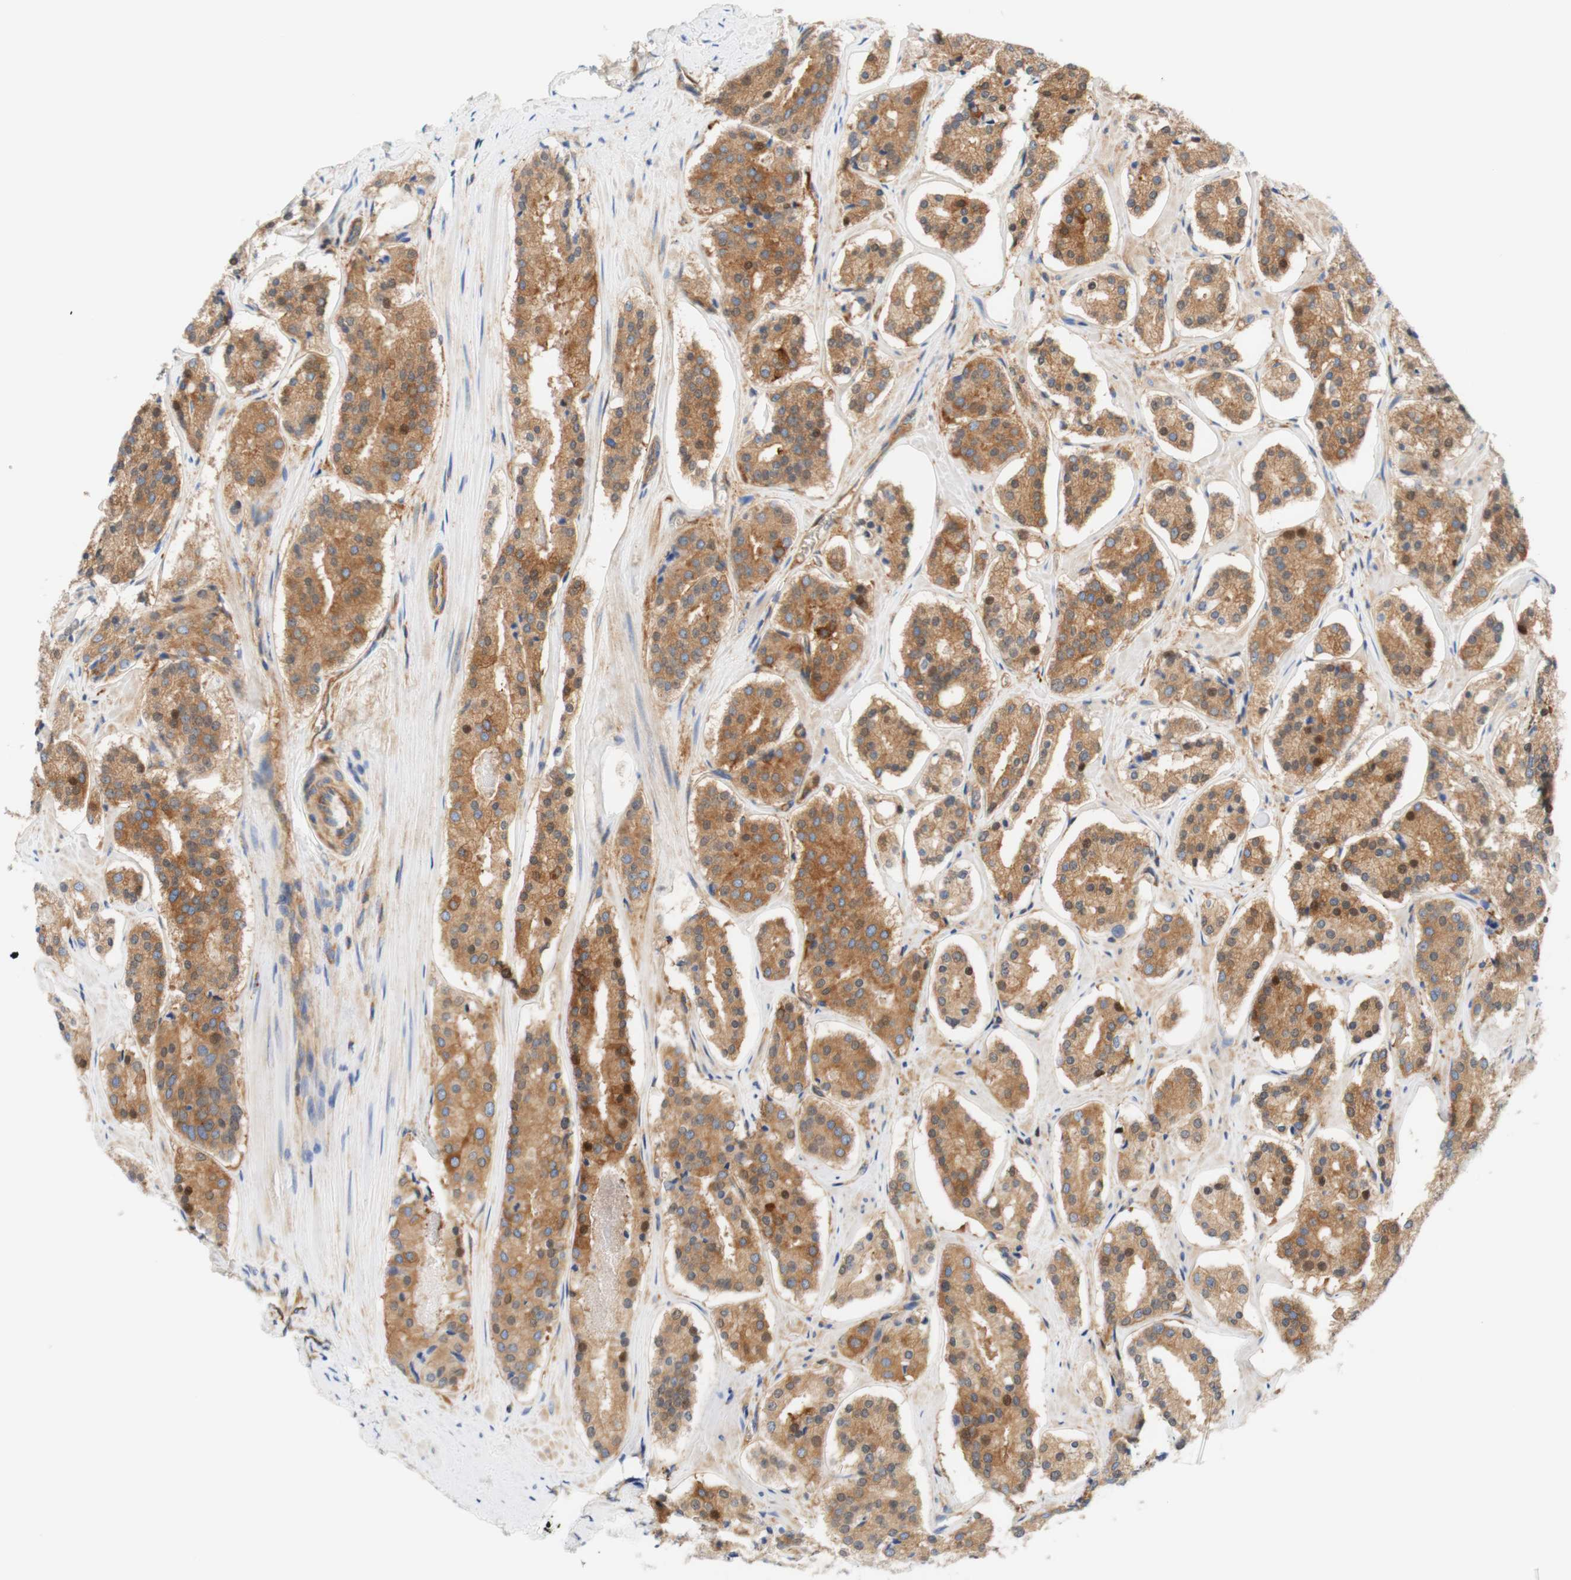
{"staining": {"intensity": "moderate", "quantity": ">75%", "location": "cytoplasmic/membranous"}, "tissue": "prostate cancer", "cell_type": "Tumor cells", "image_type": "cancer", "snomed": [{"axis": "morphology", "description": "Adenocarcinoma, High grade"}, {"axis": "topography", "description": "Prostate"}], "caption": "Immunohistochemistry (IHC) micrograph of neoplastic tissue: human prostate cancer (adenocarcinoma (high-grade)) stained using IHC exhibits medium levels of moderate protein expression localized specifically in the cytoplasmic/membranous of tumor cells, appearing as a cytoplasmic/membranous brown color.", "gene": "STOM", "patient": {"sex": "male", "age": 60}}